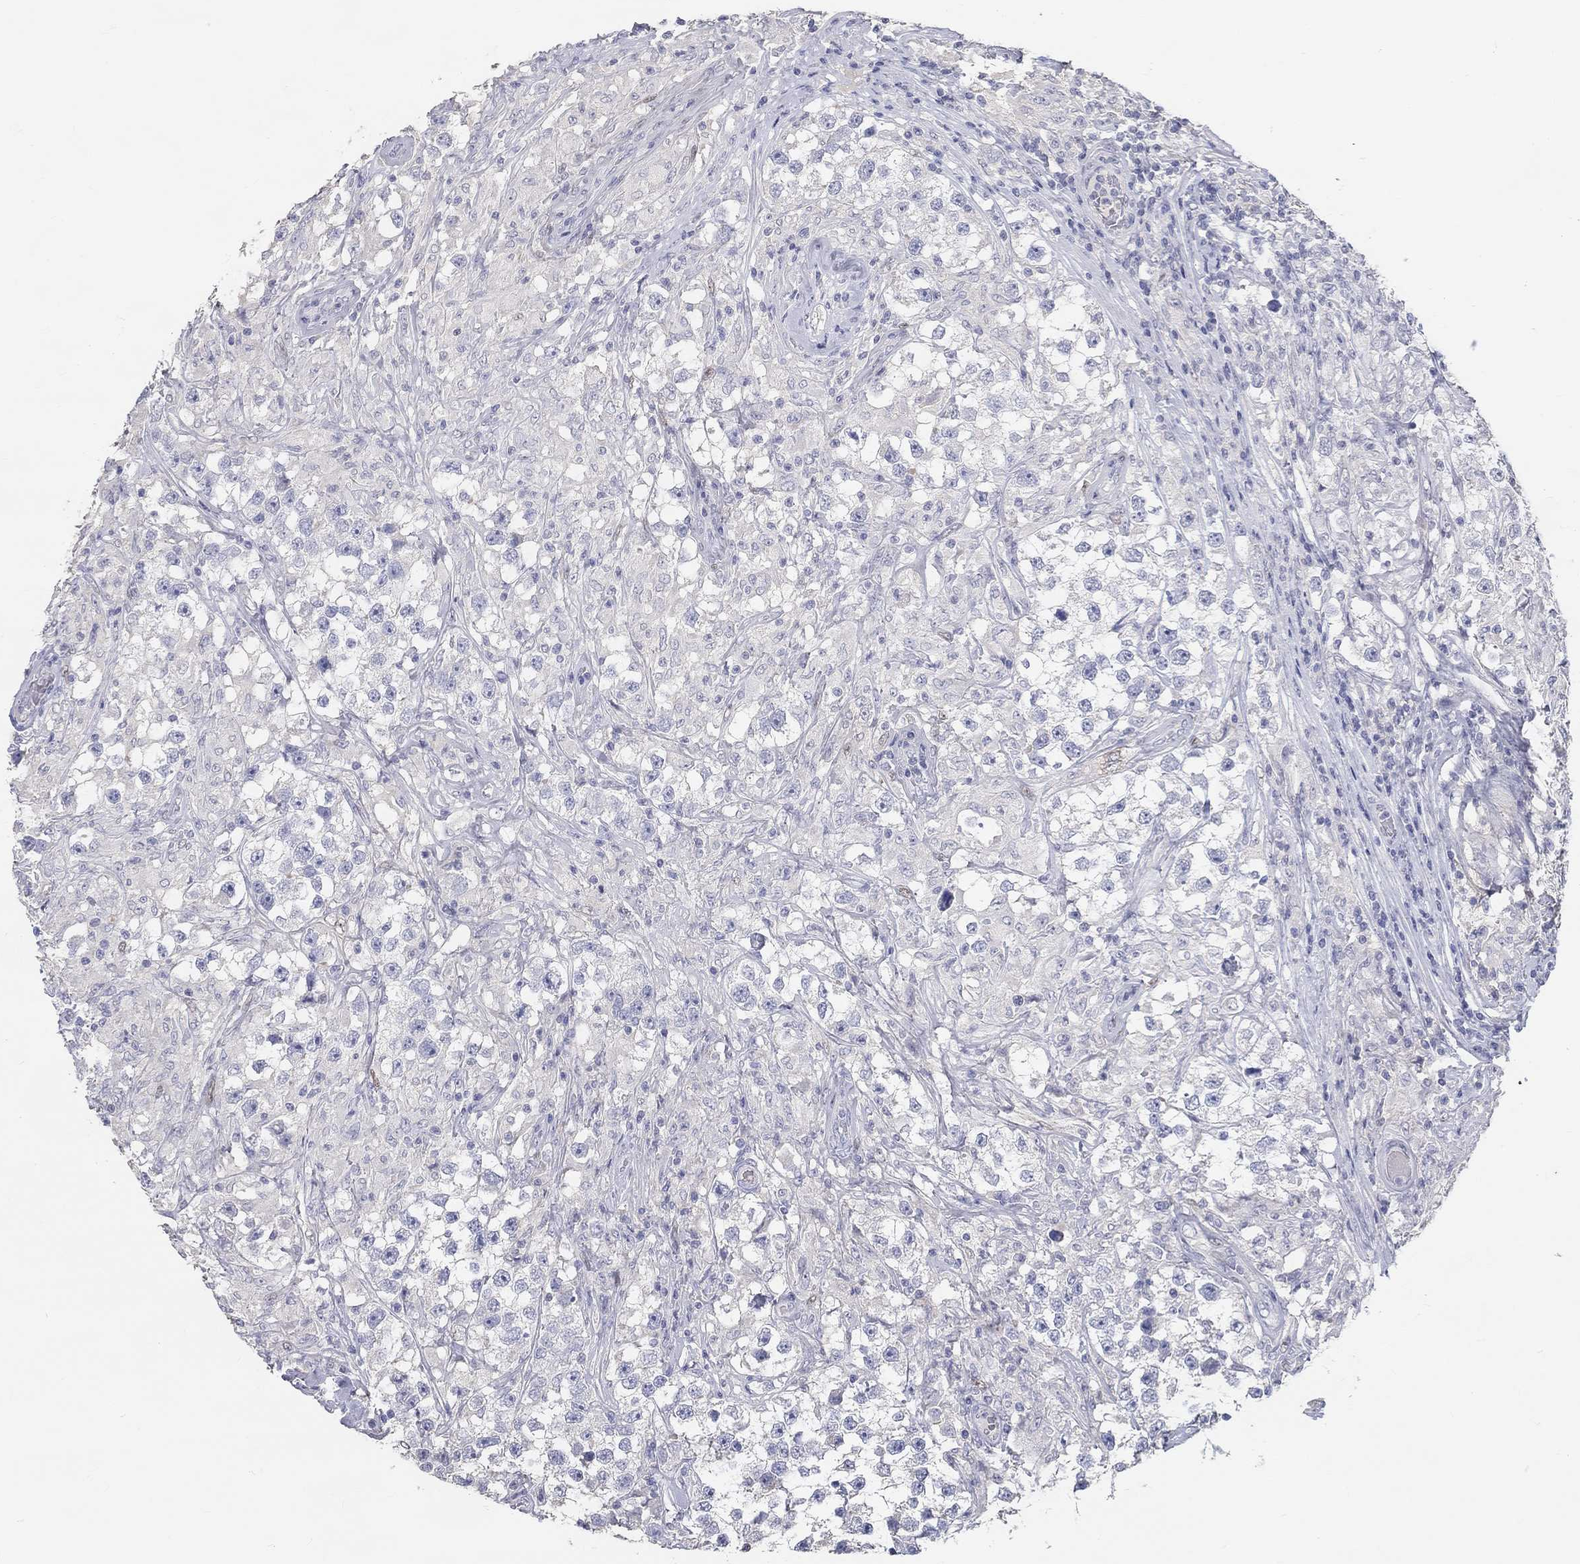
{"staining": {"intensity": "negative", "quantity": "none", "location": "none"}, "tissue": "testis cancer", "cell_type": "Tumor cells", "image_type": "cancer", "snomed": [{"axis": "morphology", "description": "Seminoma, NOS"}, {"axis": "topography", "description": "Testis"}], "caption": "An image of testis cancer stained for a protein shows no brown staining in tumor cells.", "gene": "FGF2", "patient": {"sex": "male", "age": 46}}